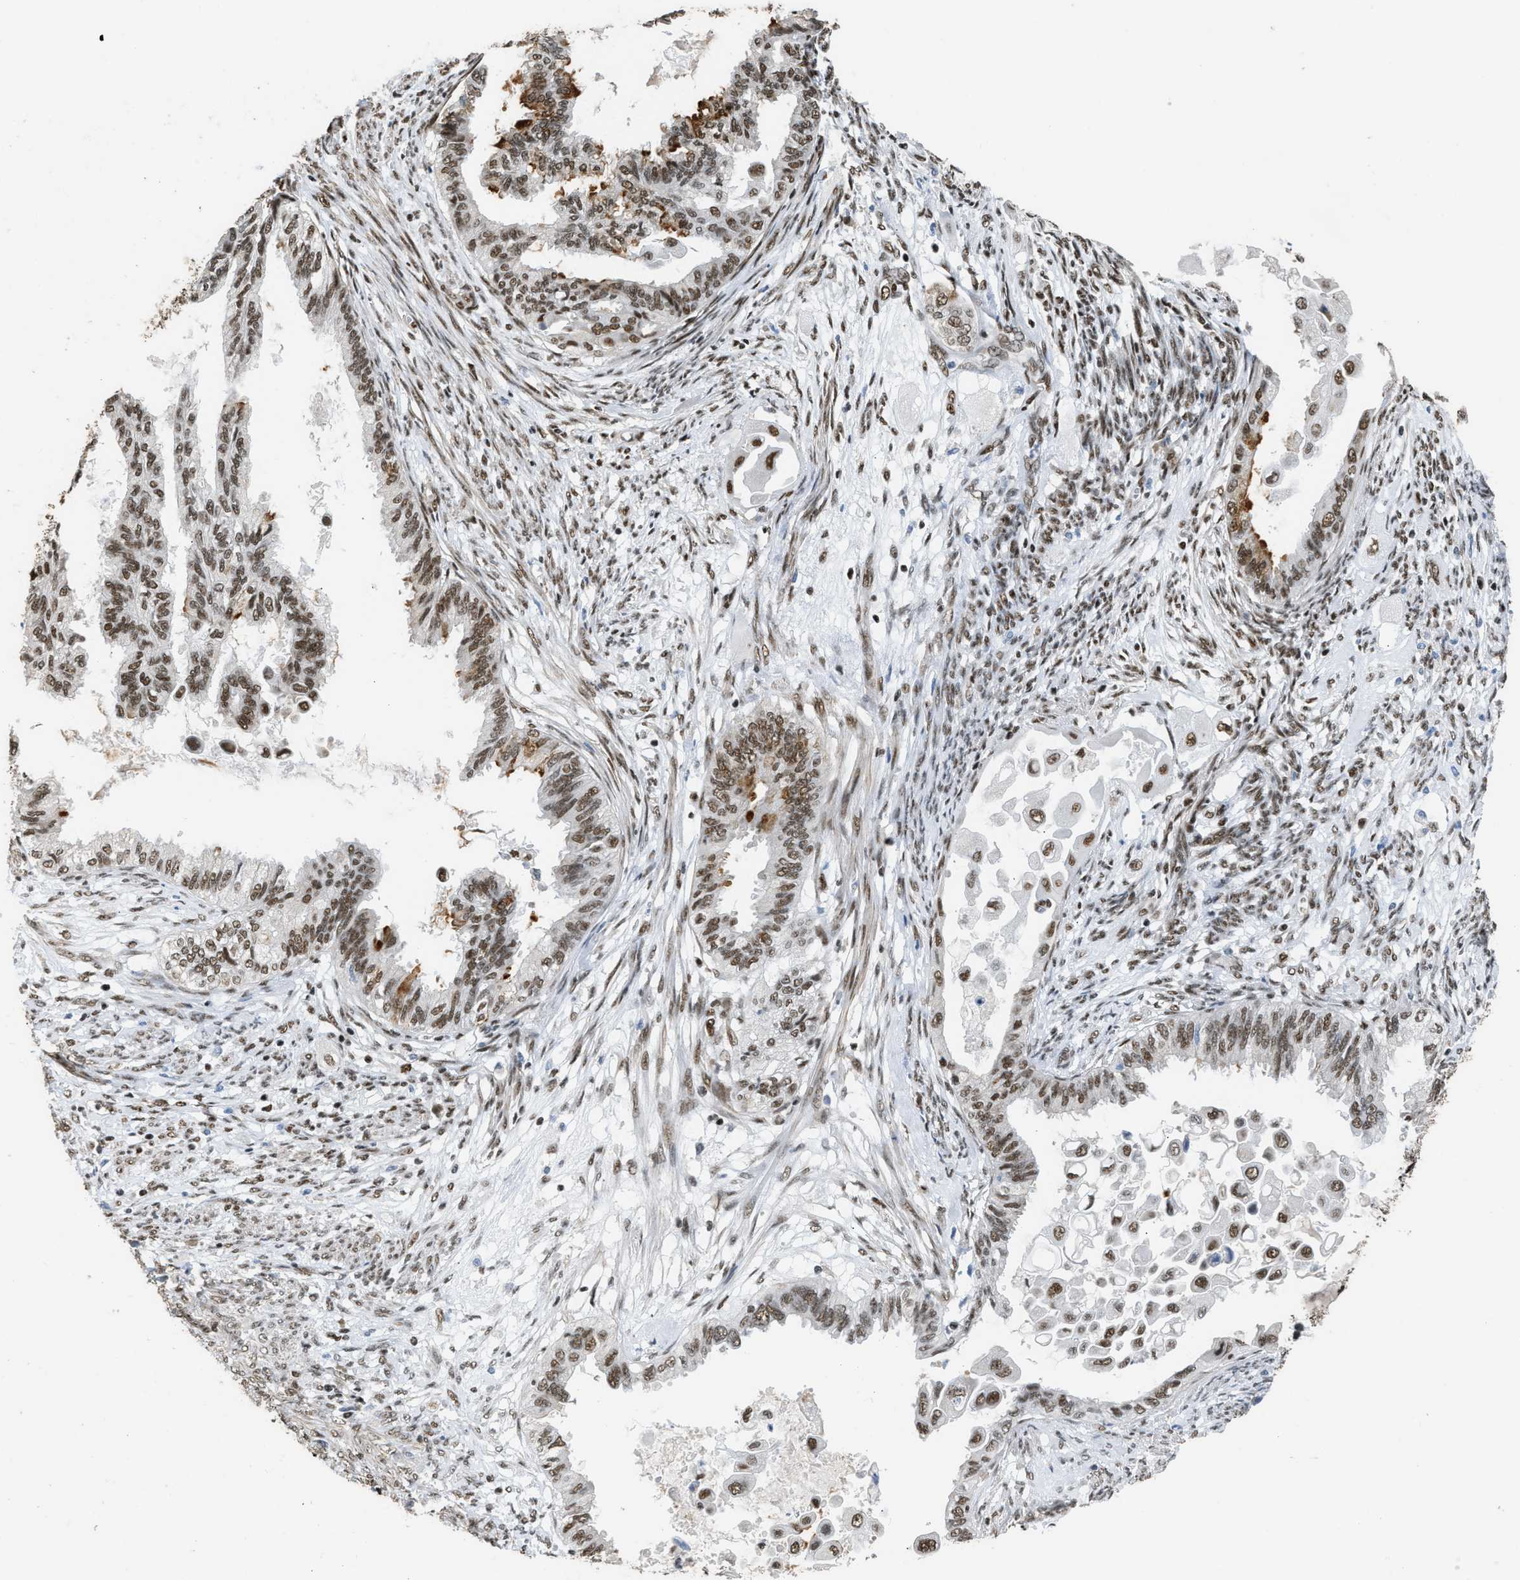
{"staining": {"intensity": "moderate", "quantity": ">75%", "location": "nuclear"}, "tissue": "cervical cancer", "cell_type": "Tumor cells", "image_type": "cancer", "snomed": [{"axis": "morphology", "description": "Normal tissue, NOS"}, {"axis": "morphology", "description": "Adenocarcinoma, NOS"}, {"axis": "topography", "description": "Cervix"}, {"axis": "topography", "description": "Endometrium"}], "caption": "High-magnification brightfield microscopy of adenocarcinoma (cervical) stained with DAB (3,3'-diaminobenzidine) (brown) and counterstained with hematoxylin (blue). tumor cells exhibit moderate nuclear expression is present in approximately>75% of cells.", "gene": "SCAF4", "patient": {"sex": "female", "age": 86}}